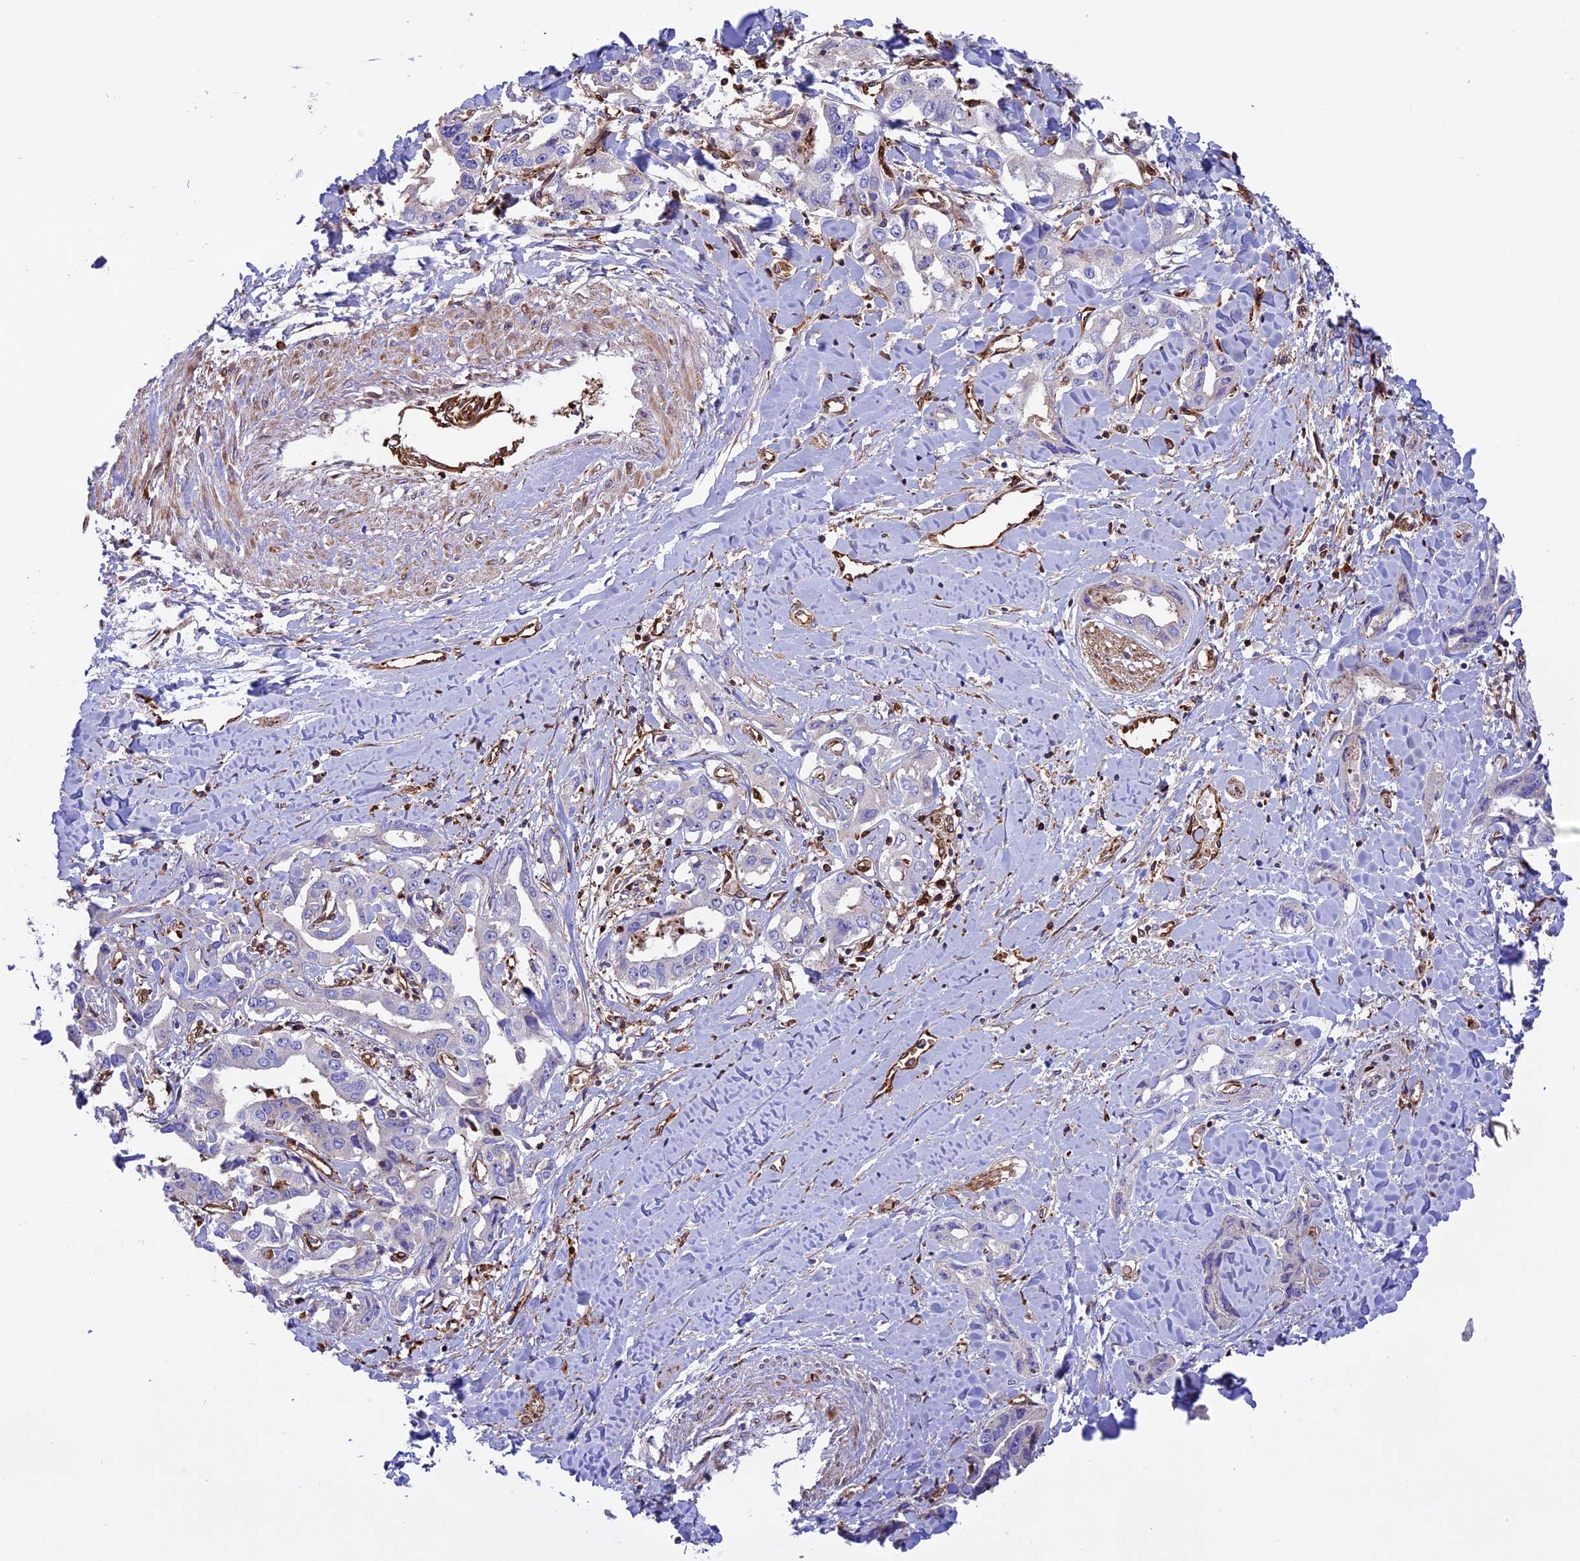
{"staining": {"intensity": "negative", "quantity": "none", "location": "none"}, "tissue": "liver cancer", "cell_type": "Tumor cells", "image_type": "cancer", "snomed": [{"axis": "morphology", "description": "Cholangiocarcinoma"}, {"axis": "topography", "description": "Liver"}], "caption": "High power microscopy photomicrograph of an immunohistochemistry (IHC) micrograph of liver cholangiocarcinoma, revealing no significant positivity in tumor cells.", "gene": "CD99L2", "patient": {"sex": "male", "age": 59}}